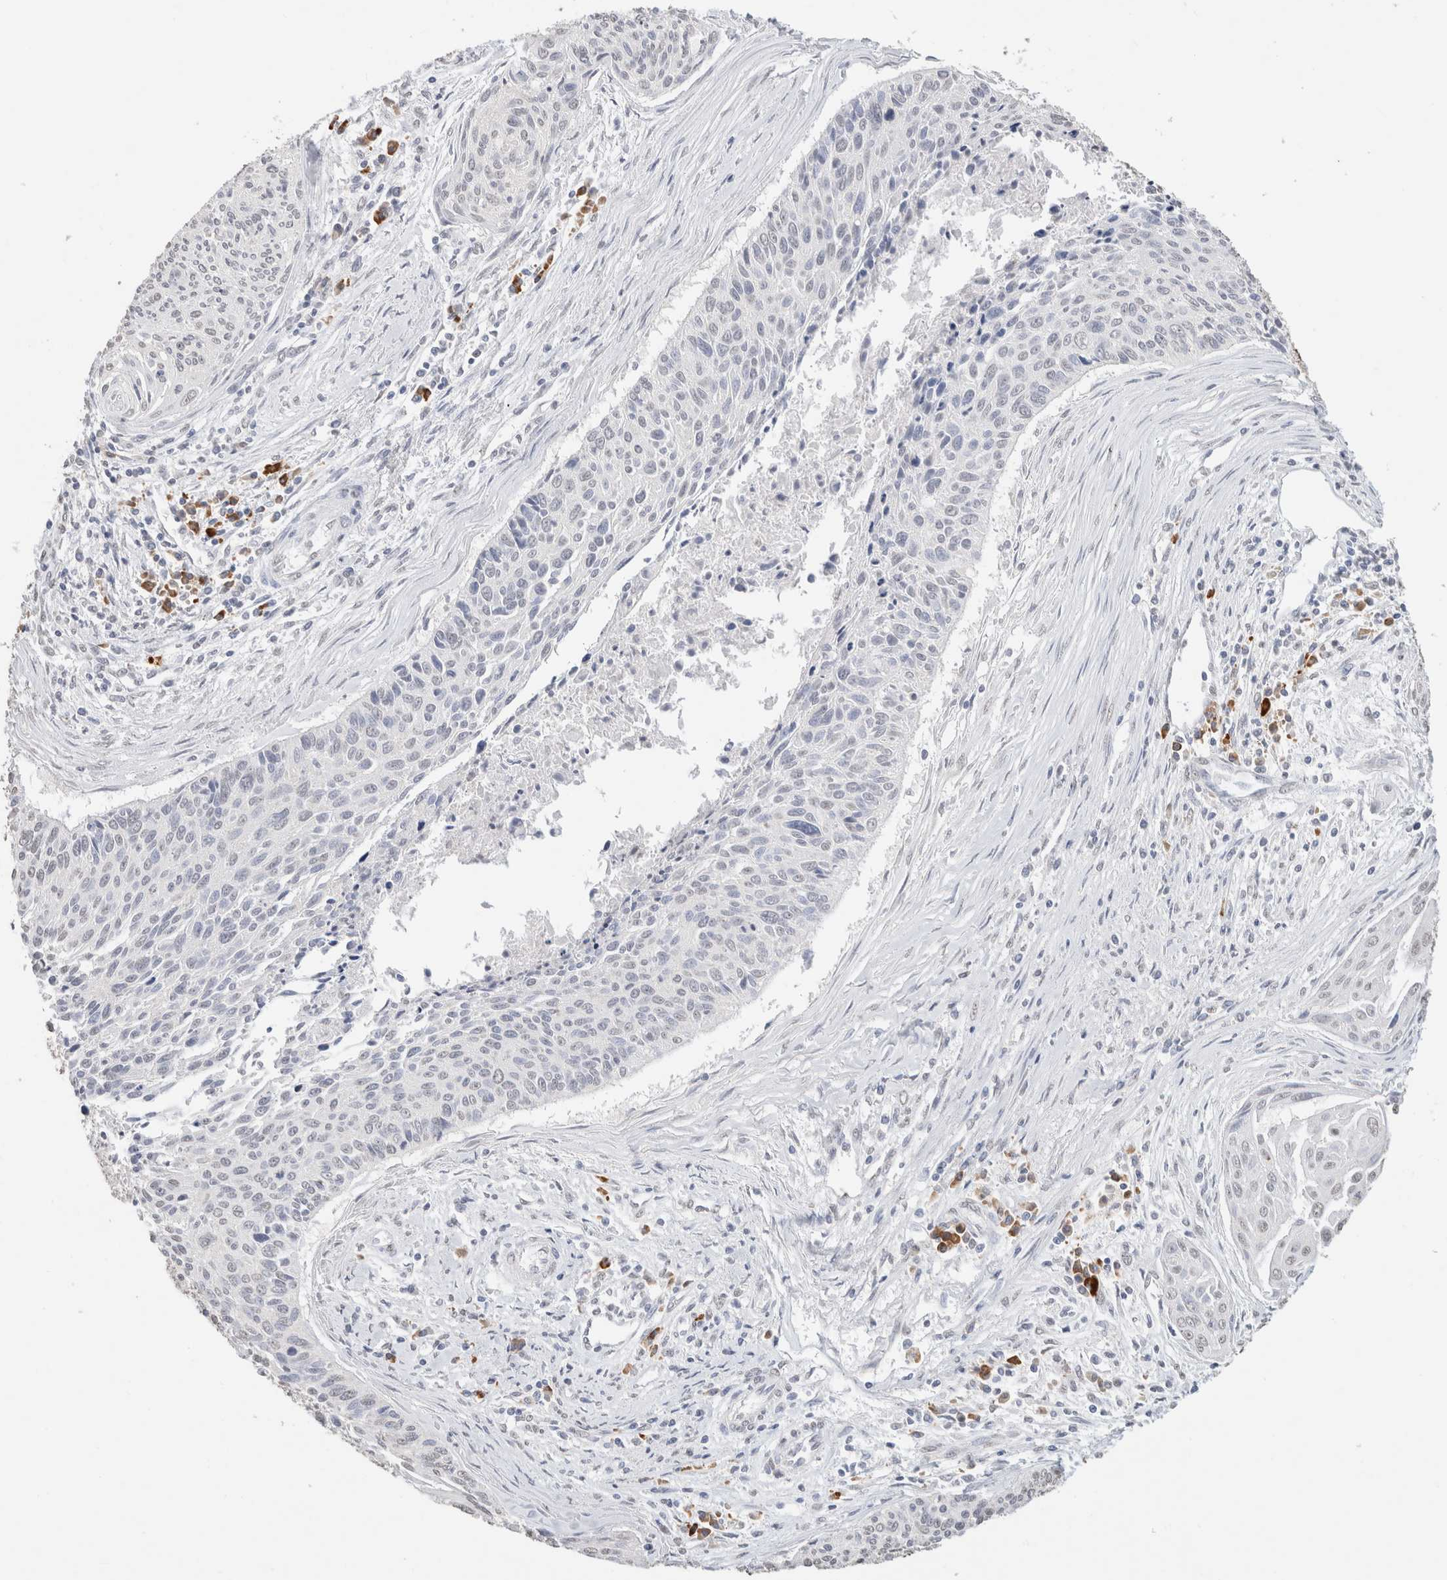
{"staining": {"intensity": "negative", "quantity": "none", "location": "none"}, "tissue": "cervical cancer", "cell_type": "Tumor cells", "image_type": "cancer", "snomed": [{"axis": "morphology", "description": "Squamous cell carcinoma, NOS"}, {"axis": "topography", "description": "Cervix"}], "caption": "DAB immunohistochemical staining of cervical cancer demonstrates no significant expression in tumor cells.", "gene": "CD80", "patient": {"sex": "female", "age": 55}}